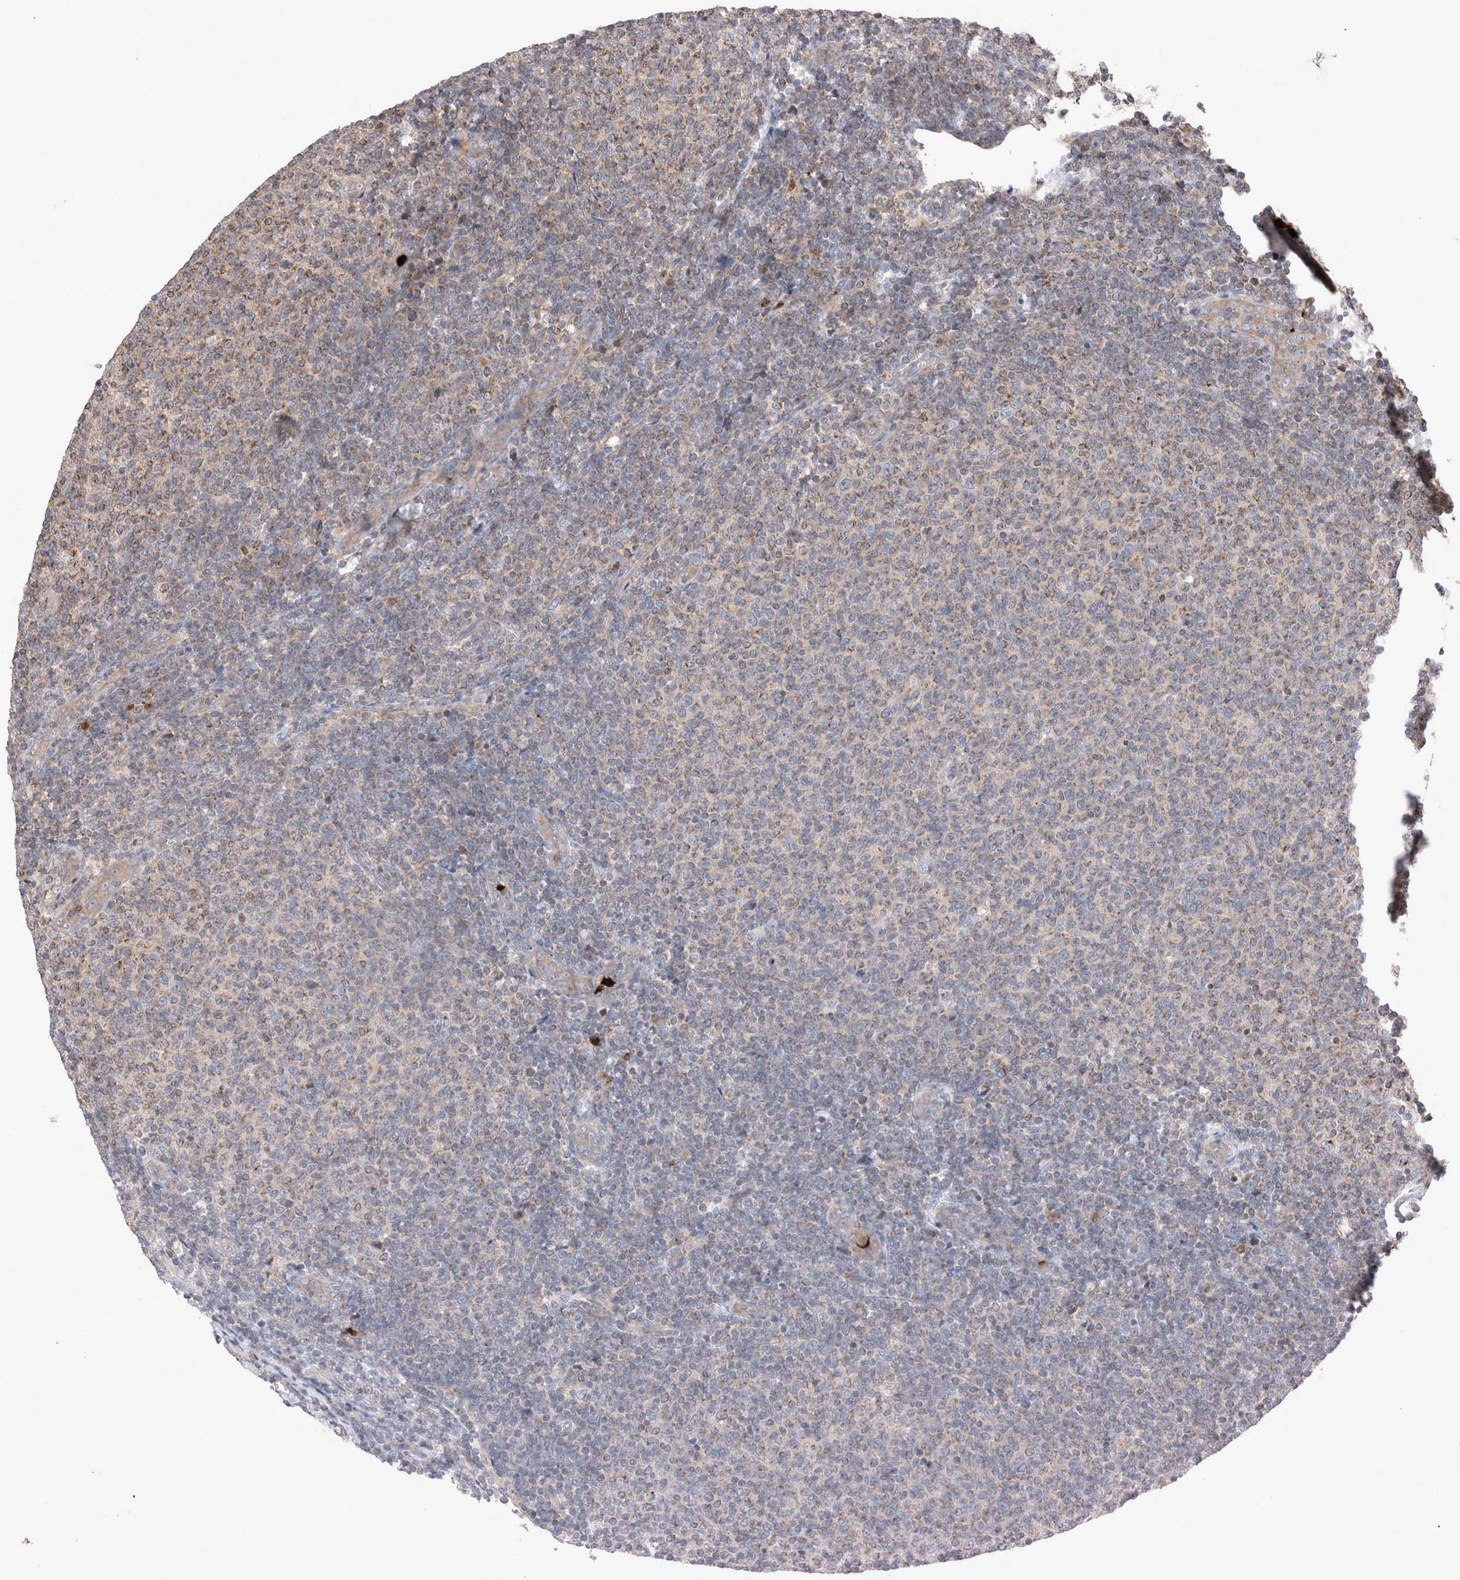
{"staining": {"intensity": "weak", "quantity": "25%-75%", "location": "cytoplasmic/membranous"}, "tissue": "lymphoma", "cell_type": "Tumor cells", "image_type": "cancer", "snomed": [{"axis": "morphology", "description": "Malignant lymphoma, non-Hodgkin's type, Low grade"}, {"axis": "topography", "description": "Lymph node"}], "caption": "There is low levels of weak cytoplasmic/membranous staining in tumor cells of lymphoma, as demonstrated by immunohistochemical staining (brown color).", "gene": "NXT2", "patient": {"sex": "male", "age": 66}}